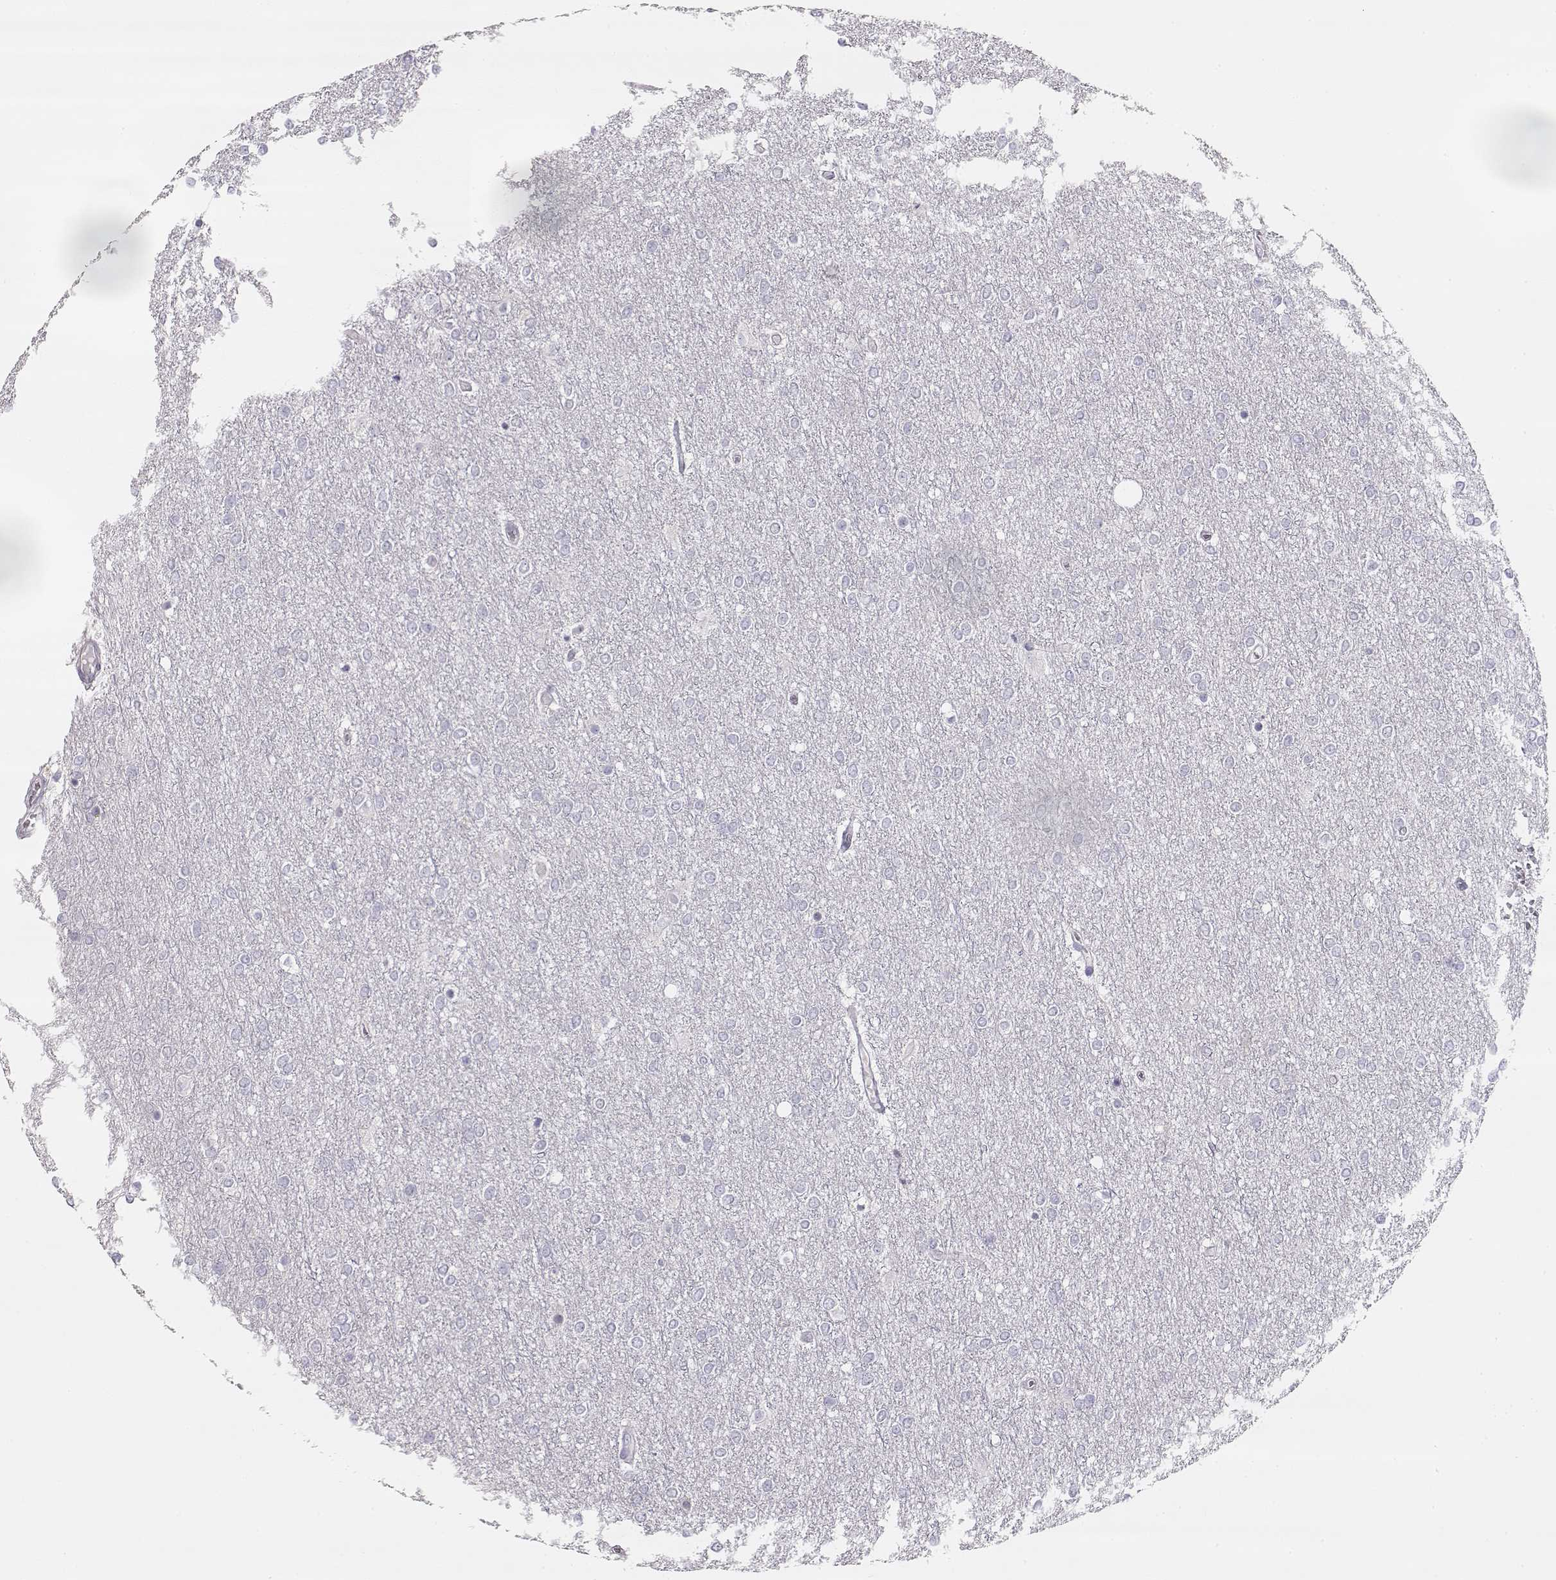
{"staining": {"intensity": "negative", "quantity": "none", "location": "none"}, "tissue": "glioma", "cell_type": "Tumor cells", "image_type": "cancer", "snomed": [{"axis": "morphology", "description": "Glioma, malignant, High grade"}, {"axis": "topography", "description": "Brain"}], "caption": "This is a image of IHC staining of high-grade glioma (malignant), which shows no staining in tumor cells. (IHC, brightfield microscopy, high magnification).", "gene": "GLIPR1L2", "patient": {"sex": "female", "age": 61}}